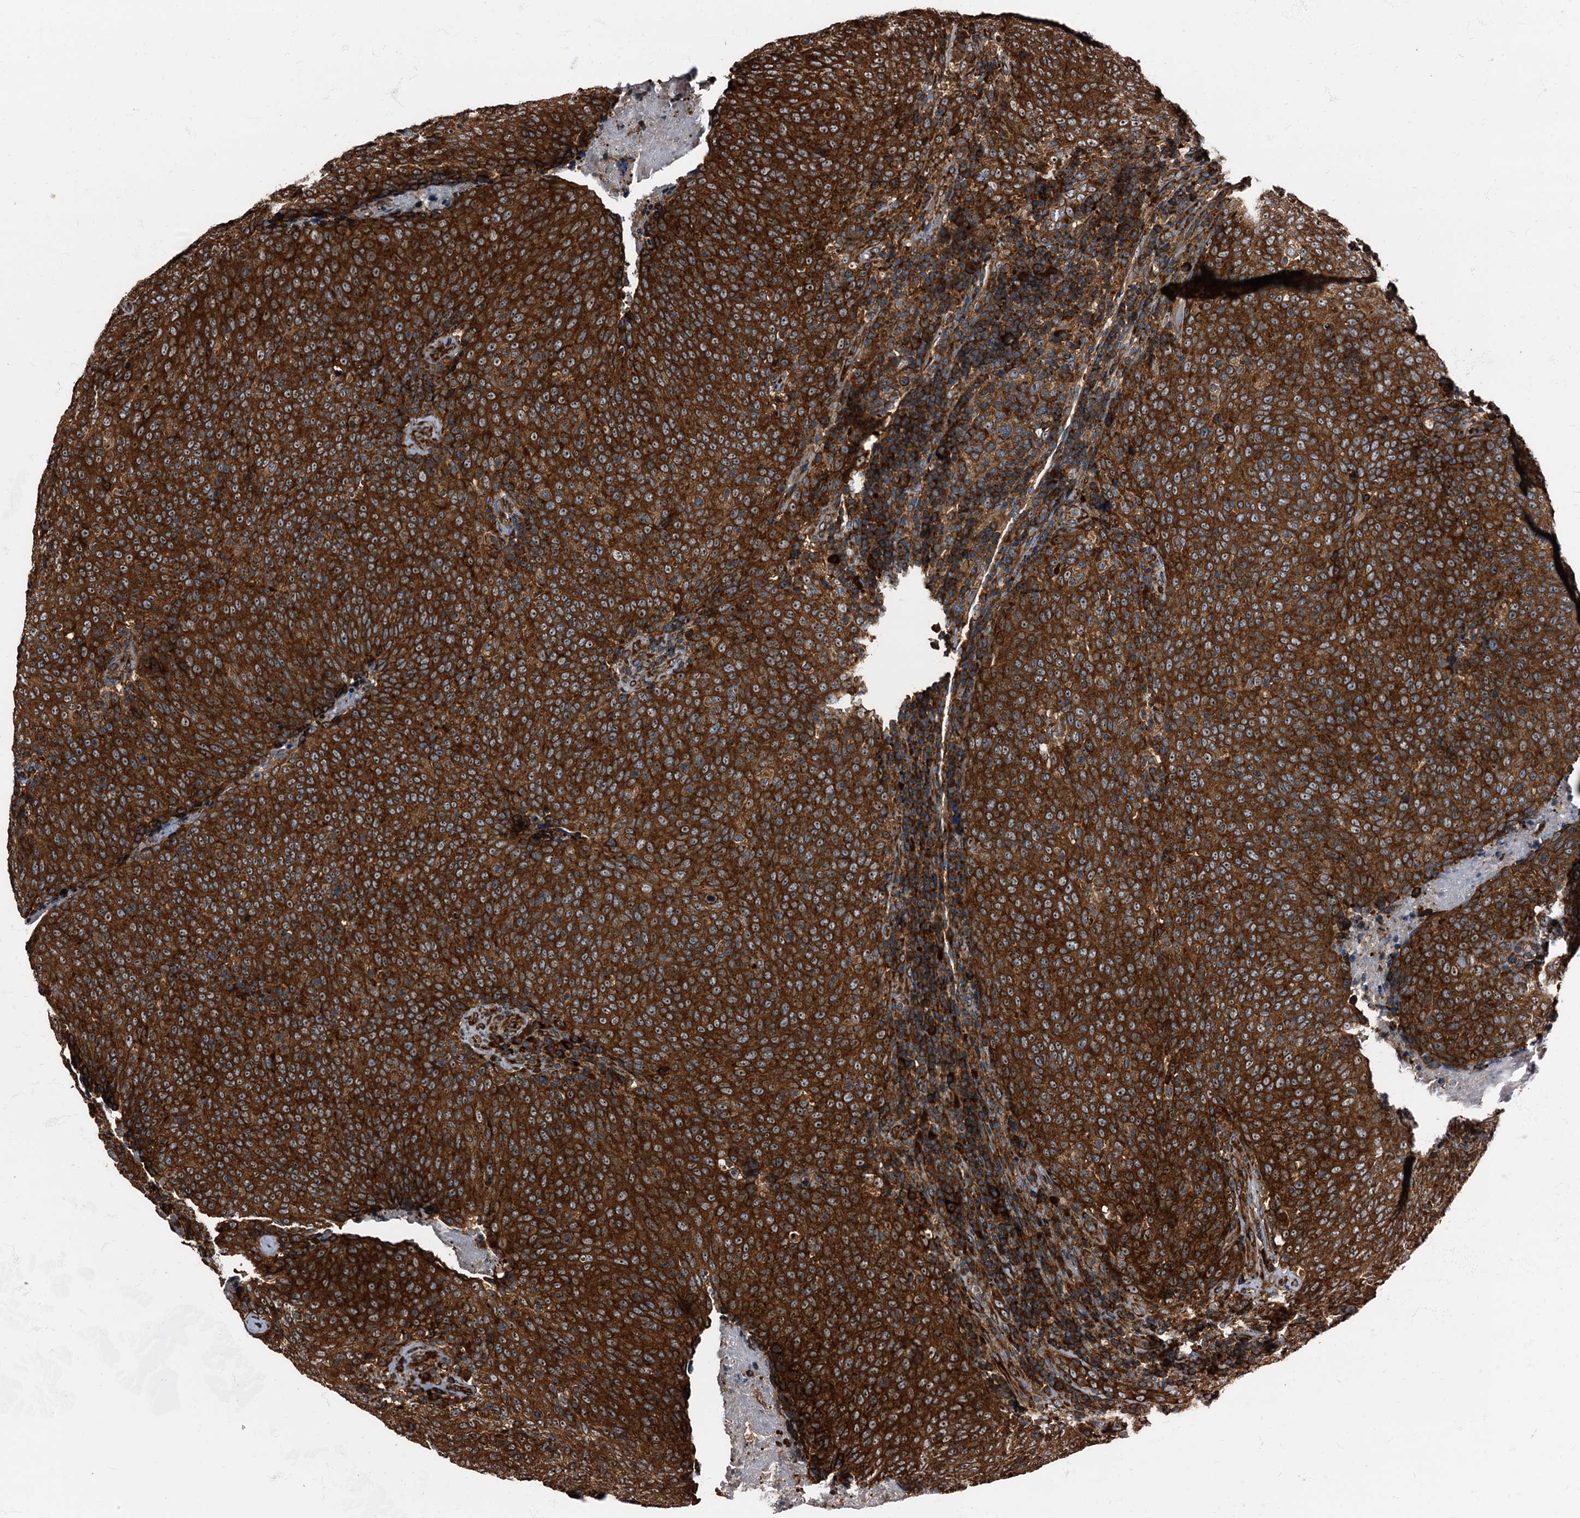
{"staining": {"intensity": "strong", "quantity": ">75%", "location": "cytoplasmic/membranous"}, "tissue": "head and neck cancer", "cell_type": "Tumor cells", "image_type": "cancer", "snomed": [{"axis": "morphology", "description": "Squamous cell carcinoma, NOS"}, {"axis": "morphology", "description": "Squamous cell carcinoma, metastatic, NOS"}, {"axis": "topography", "description": "Lymph node"}, {"axis": "topography", "description": "Head-Neck"}], "caption": "Approximately >75% of tumor cells in head and neck cancer (squamous cell carcinoma) display strong cytoplasmic/membranous protein staining as visualized by brown immunohistochemical staining.", "gene": "ATP2C1", "patient": {"sex": "male", "age": 62}}